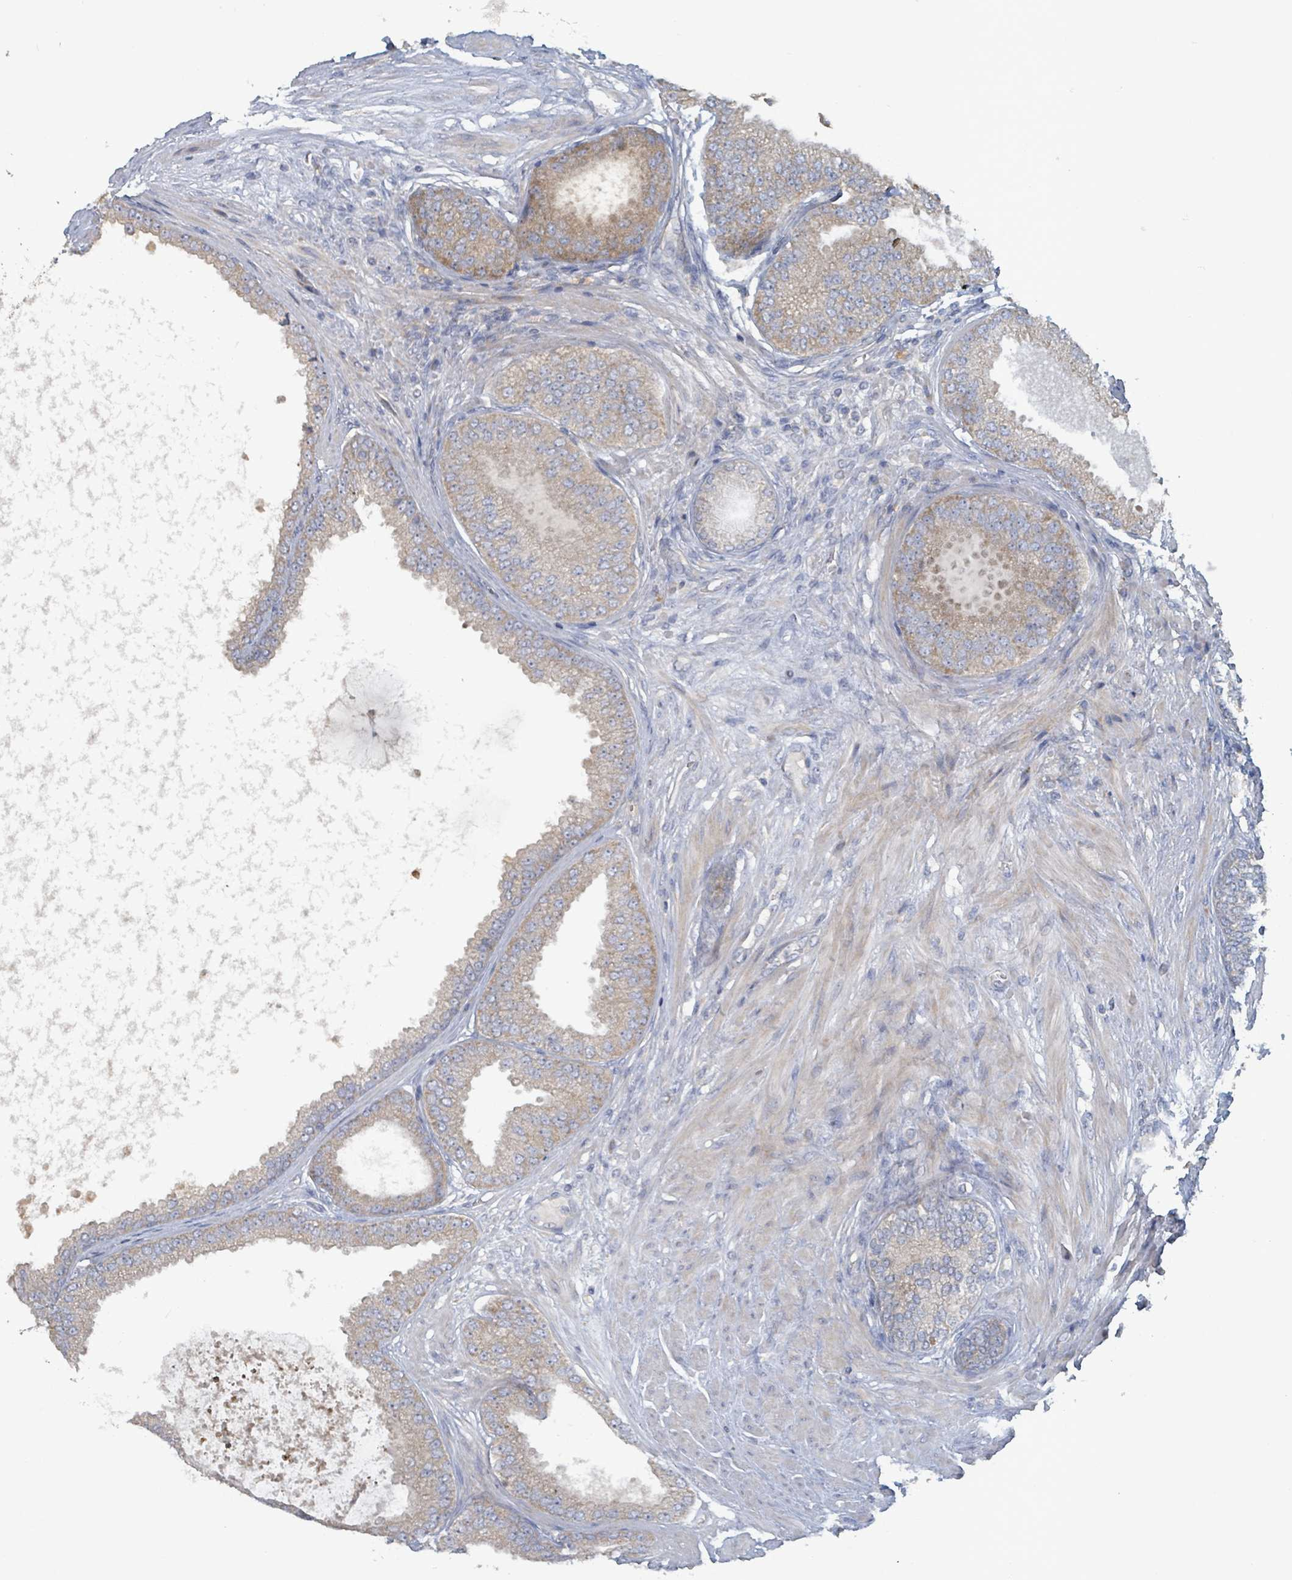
{"staining": {"intensity": "moderate", "quantity": "25%-75%", "location": "cytoplasmic/membranous"}, "tissue": "prostate cancer", "cell_type": "Tumor cells", "image_type": "cancer", "snomed": [{"axis": "morphology", "description": "Adenocarcinoma, High grade"}, {"axis": "topography", "description": "Prostate"}], "caption": "A photomicrograph showing moderate cytoplasmic/membranous expression in about 25%-75% of tumor cells in prostate adenocarcinoma (high-grade), as visualized by brown immunohistochemical staining.", "gene": "RPL32", "patient": {"sex": "male", "age": 71}}